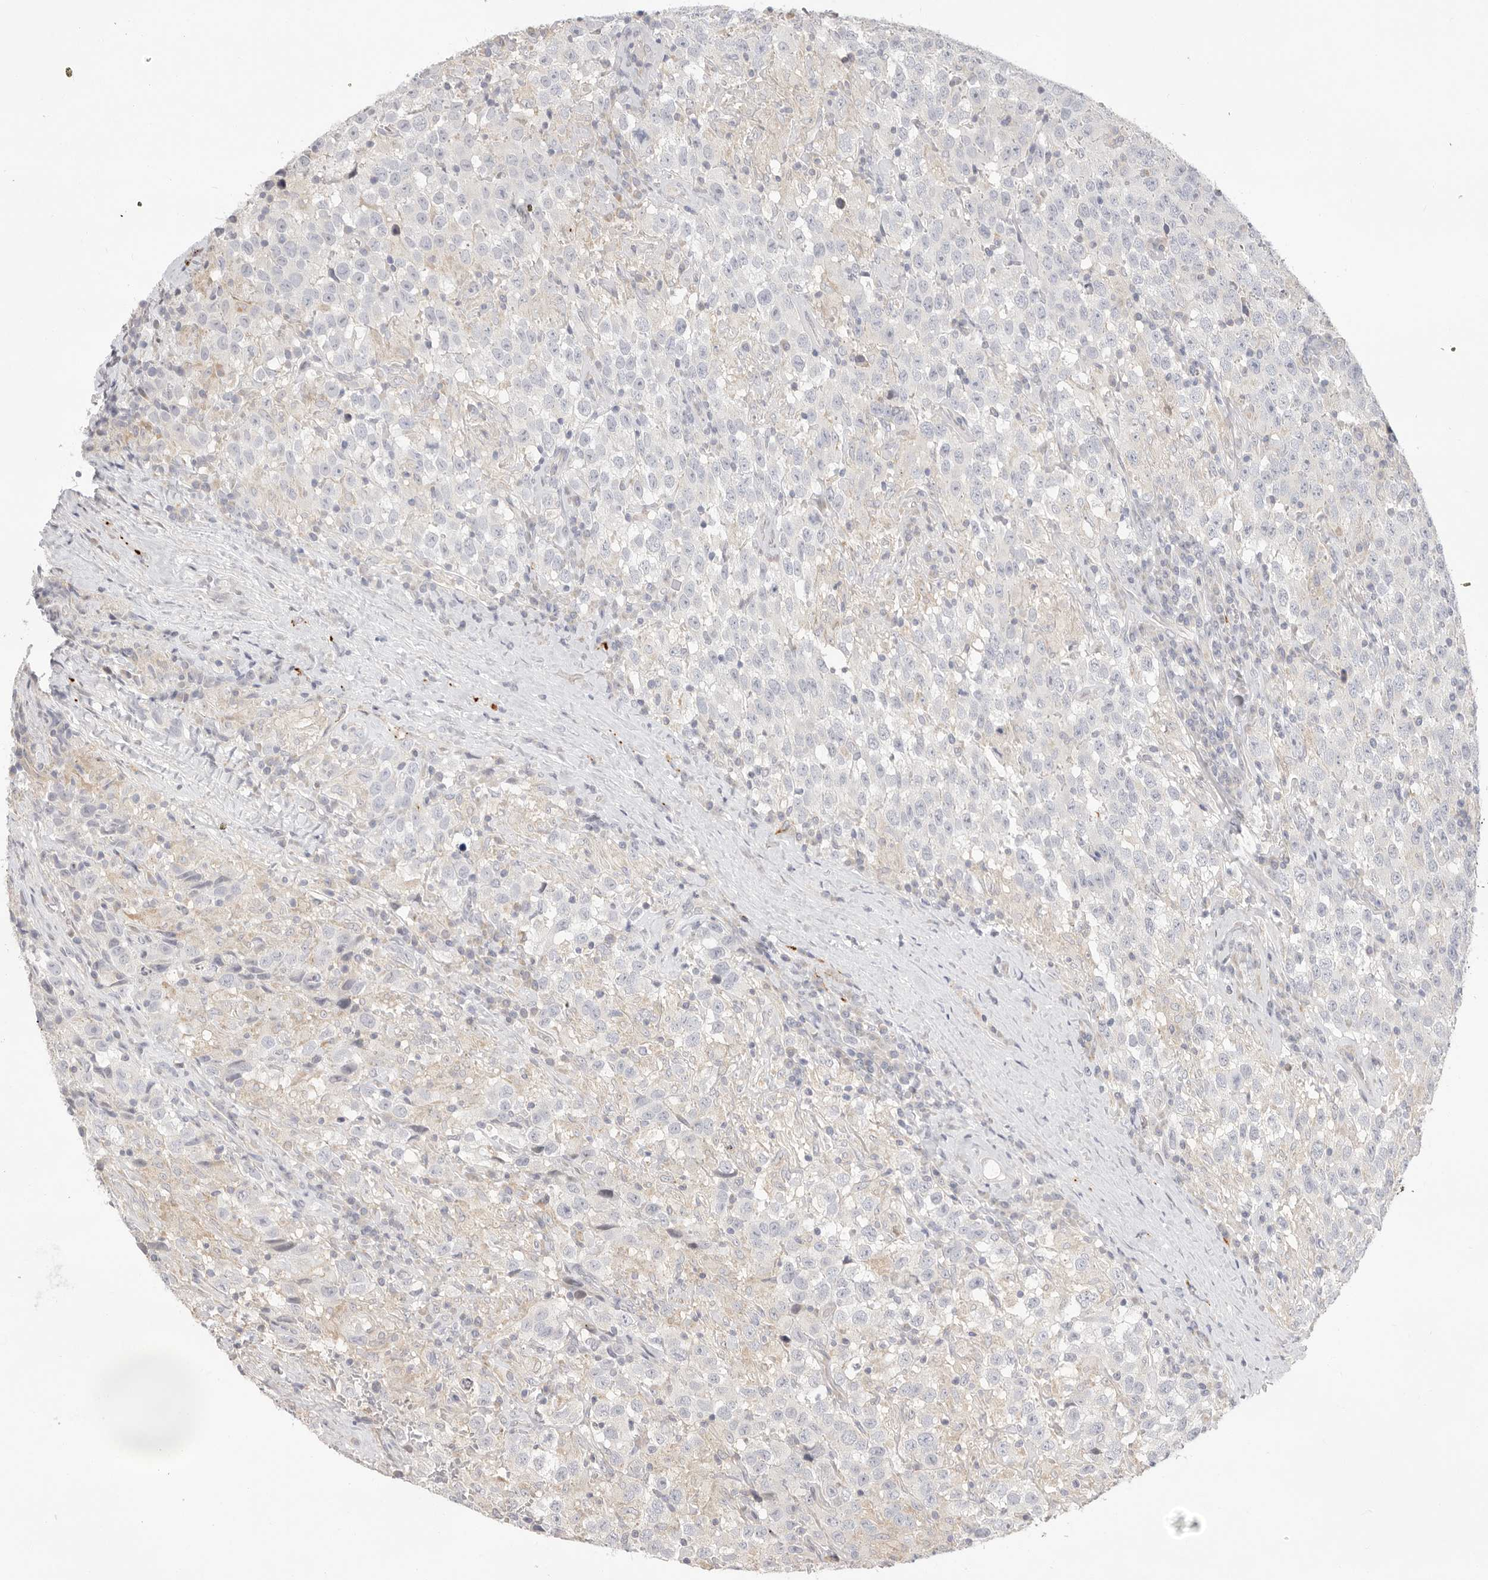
{"staining": {"intensity": "negative", "quantity": "none", "location": "none"}, "tissue": "testis cancer", "cell_type": "Tumor cells", "image_type": "cancer", "snomed": [{"axis": "morphology", "description": "Seminoma, NOS"}, {"axis": "topography", "description": "Testis"}], "caption": "IHC image of neoplastic tissue: testis seminoma stained with DAB demonstrates no significant protein staining in tumor cells.", "gene": "USH1C", "patient": {"sex": "male", "age": 41}}